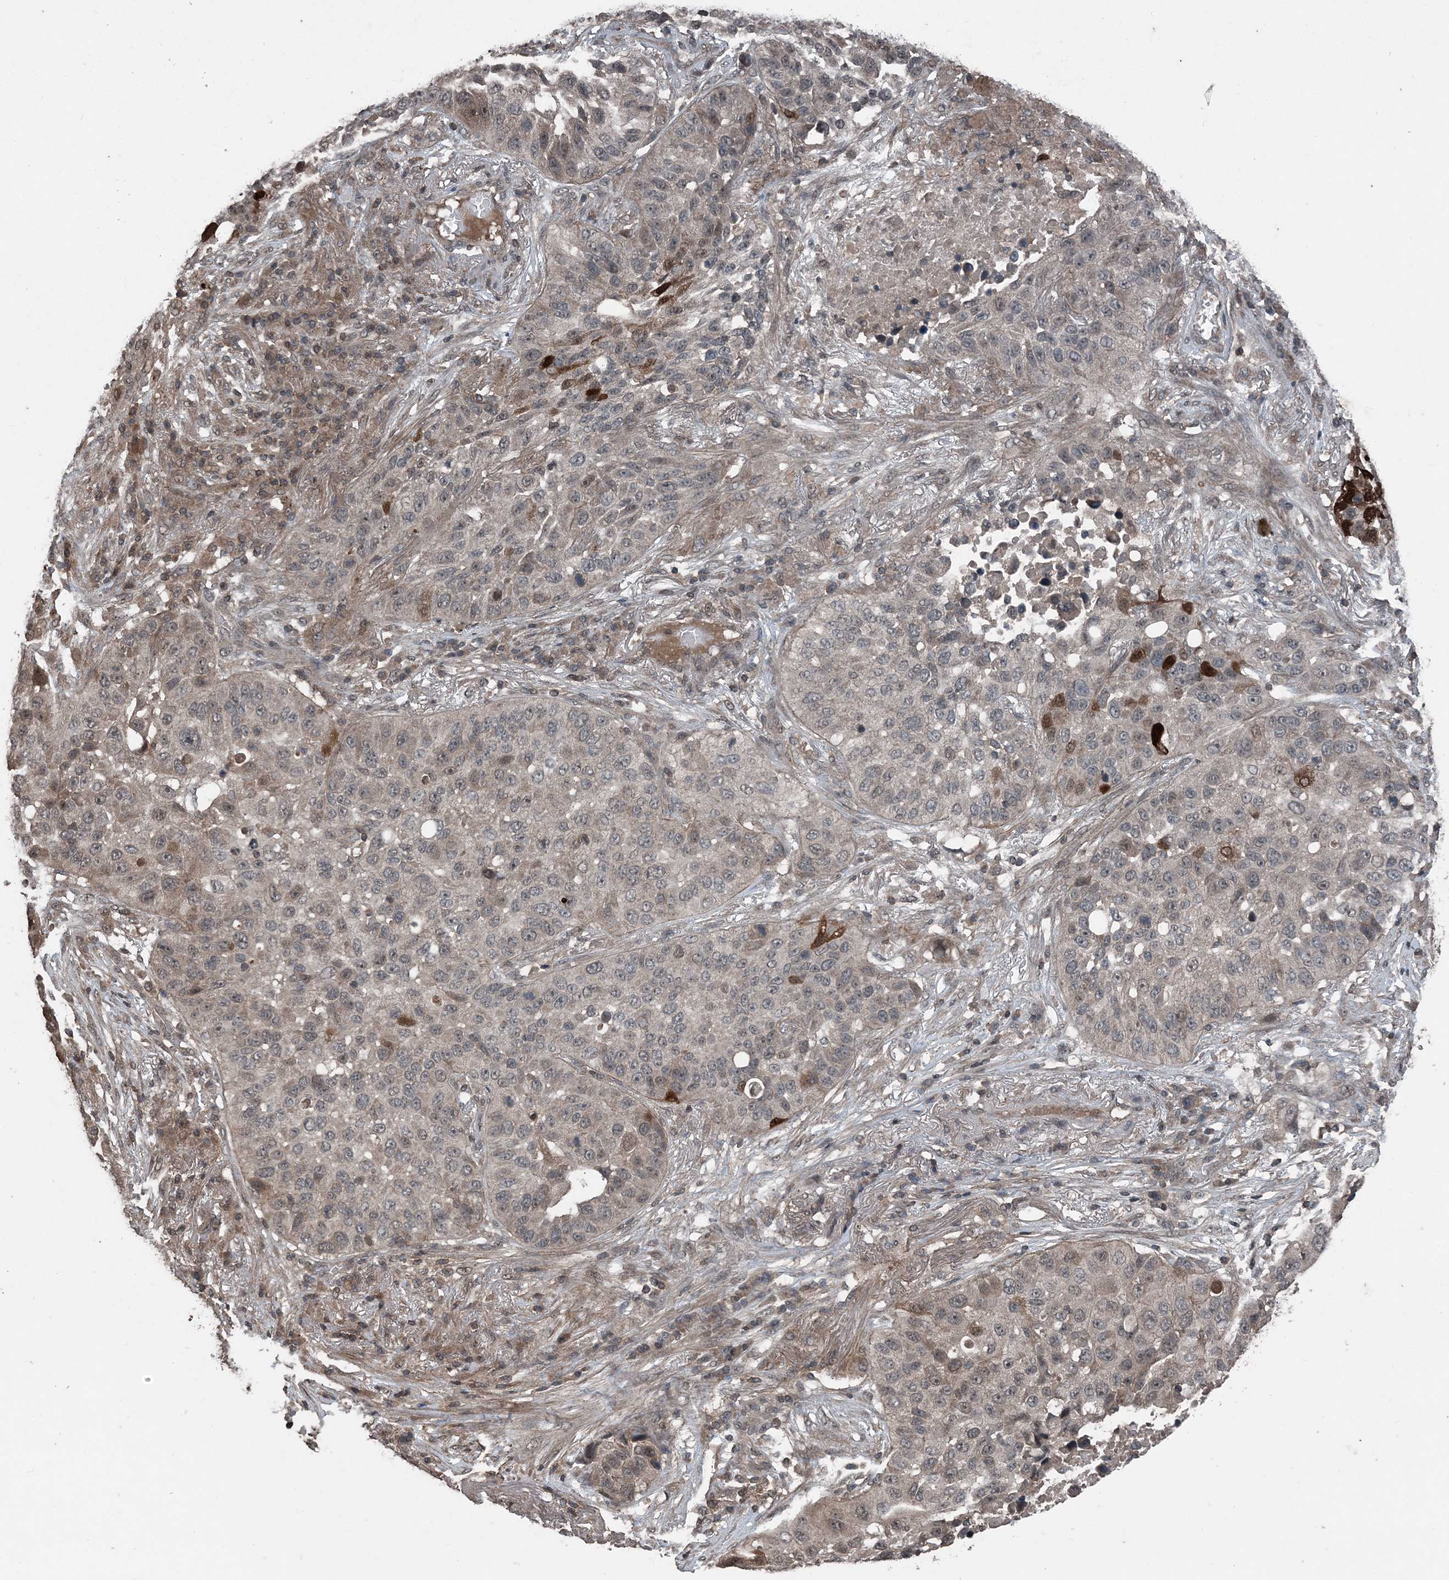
{"staining": {"intensity": "strong", "quantity": "<25%", "location": "cytoplasmic/membranous,nuclear"}, "tissue": "lung cancer", "cell_type": "Tumor cells", "image_type": "cancer", "snomed": [{"axis": "morphology", "description": "Squamous cell carcinoma, NOS"}, {"axis": "topography", "description": "Lung"}], "caption": "Immunohistochemistry staining of lung cancer (squamous cell carcinoma), which reveals medium levels of strong cytoplasmic/membranous and nuclear expression in approximately <25% of tumor cells indicating strong cytoplasmic/membranous and nuclear protein positivity. The staining was performed using DAB (3,3'-diaminobenzidine) (brown) for protein detection and nuclei were counterstained in hematoxylin (blue).", "gene": "CFL1", "patient": {"sex": "male", "age": 57}}